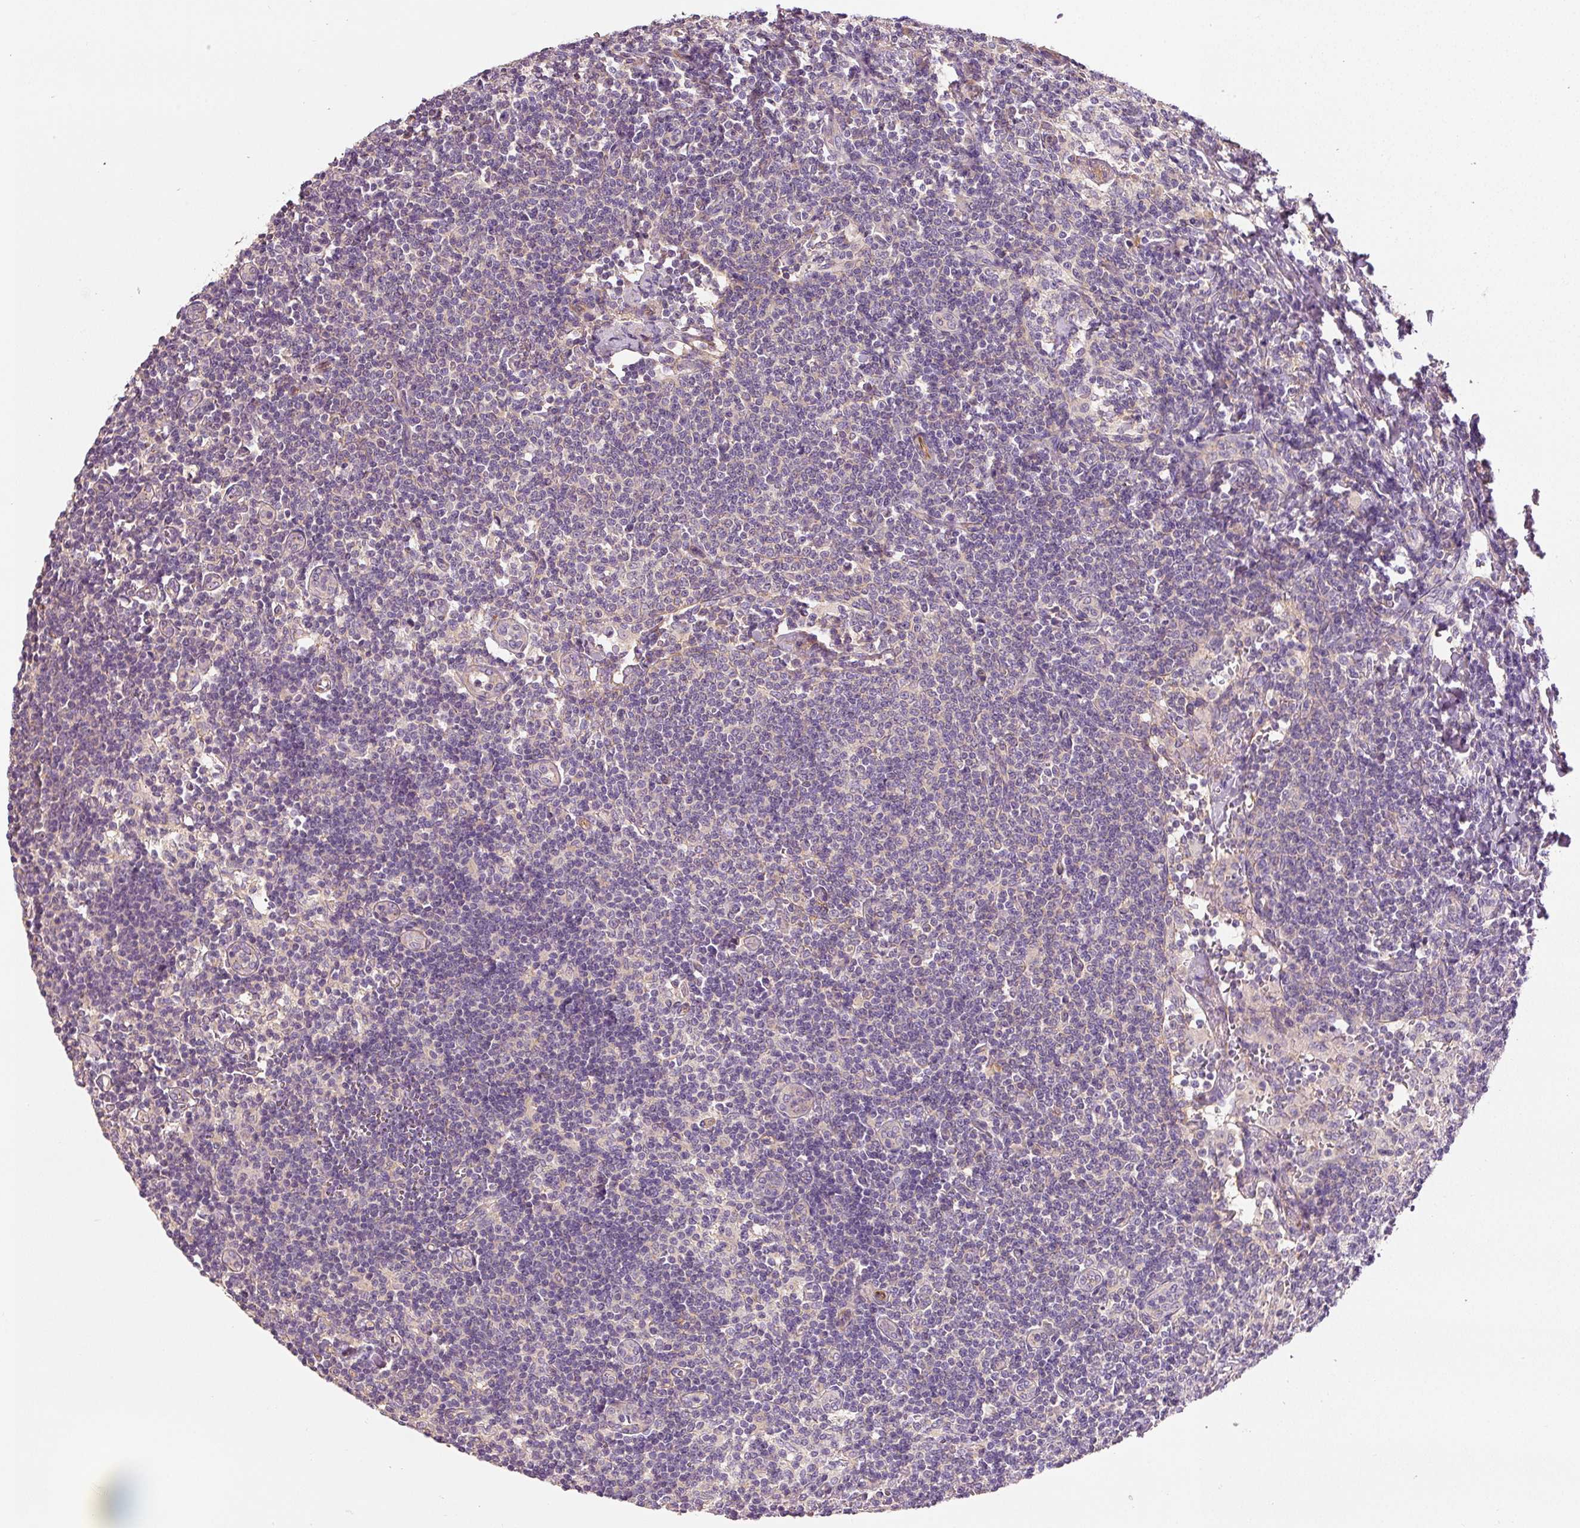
{"staining": {"intensity": "negative", "quantity": "none", "location": "none"}, "tissue": "lymph node", "cell_type": "Germinal center cells", "image_type": "normal", "snomed": [{"axis": "morphology", "description": "Normal tissue, NOS"}, {"axis": "topography", "description": "Lymph node"}], "caption": "Immunohistochemical staining of unremarkable lymph node exhibits no significant positivity in germinal center cells. (Stains: DAB immunohistochemistry (IHC) with hematoxylin counter stain, Microscopy: brightfield microscopy at high magnification).", "gene": "RNF167", "patient": {"sex": "female", "age": 59}}